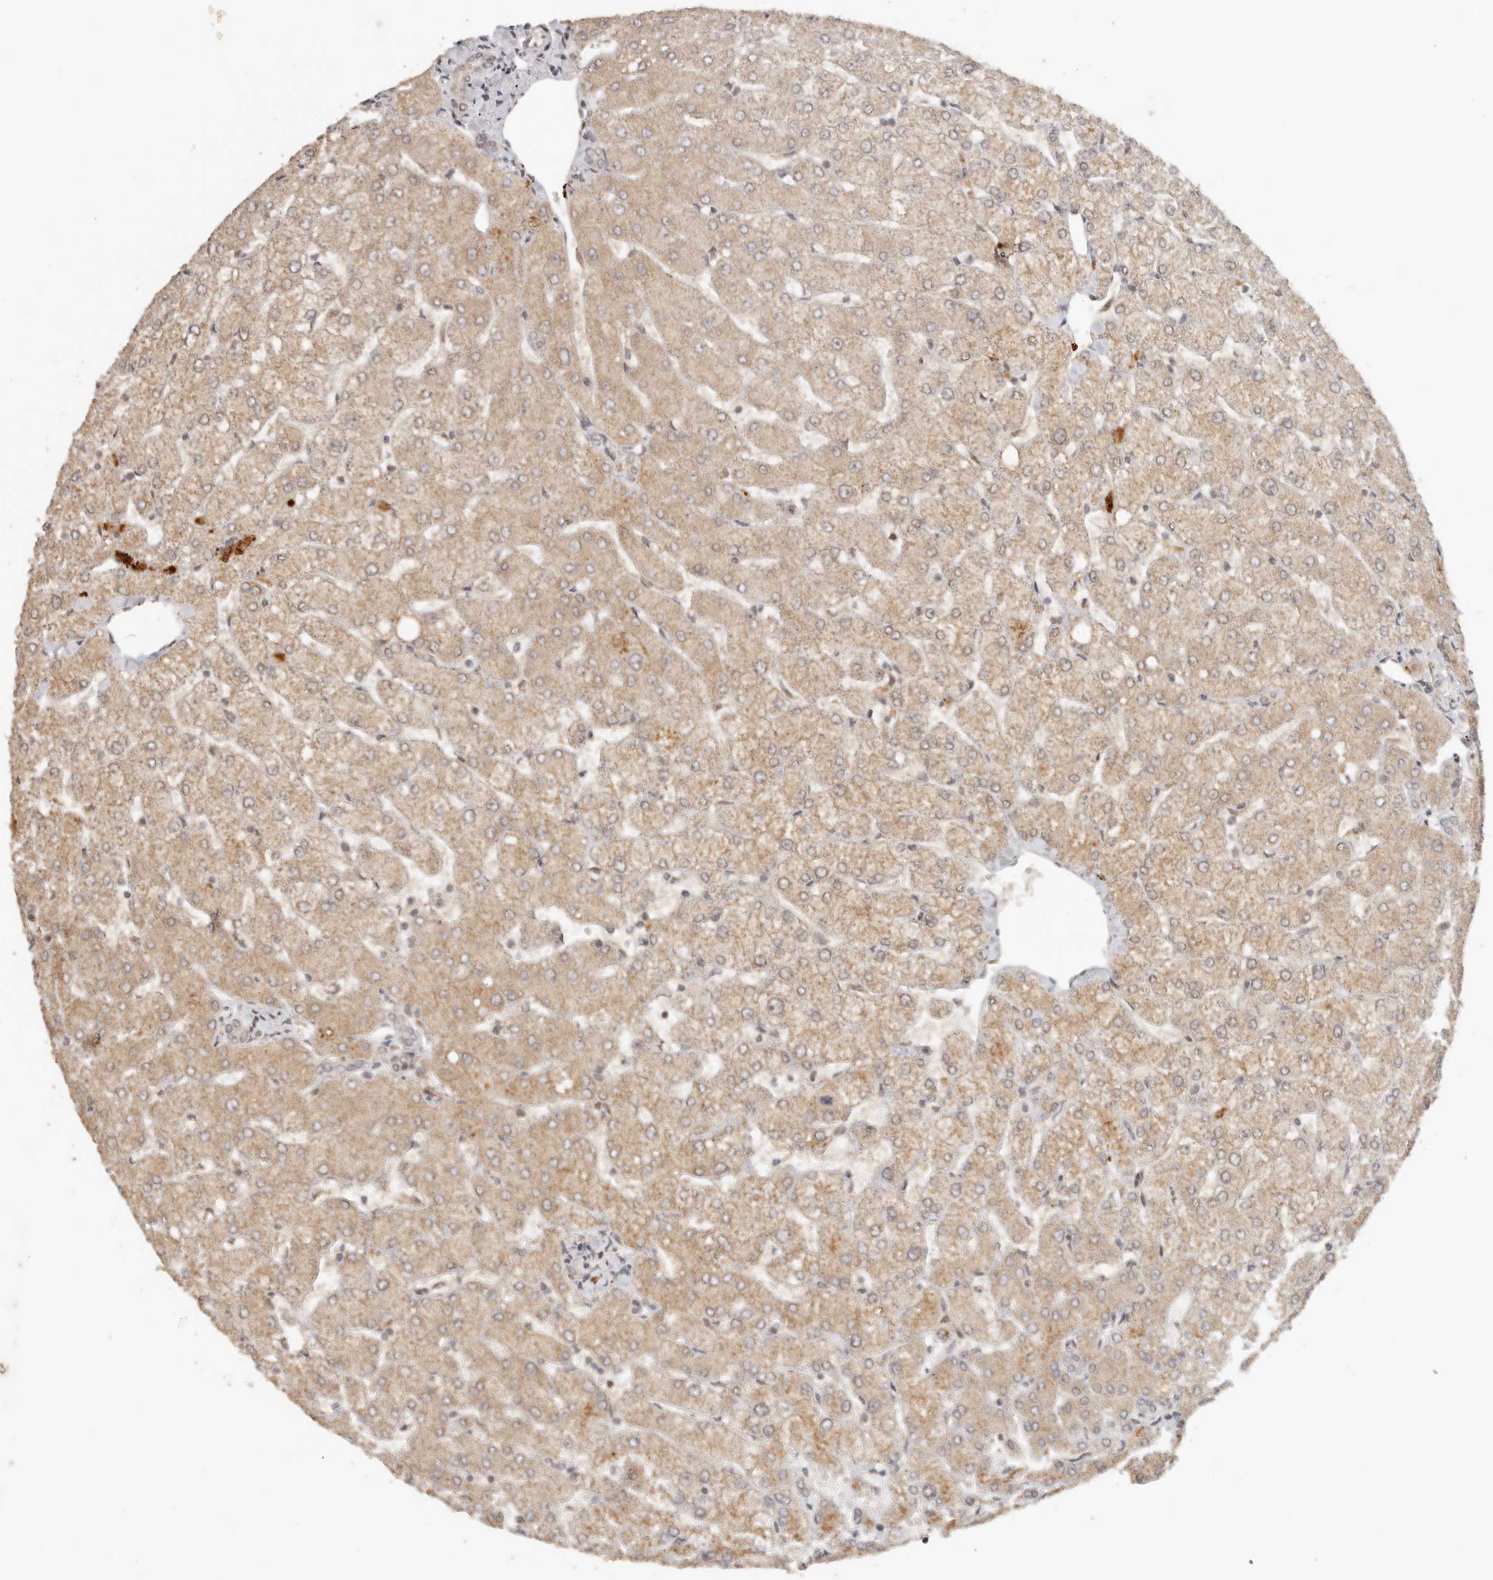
{"staining": {"intensity": "weak", "quantity": ">75%", "location": "cytoplasmic/membranous"}, "tissue": "liver", "cell_type": "Cholangiocytes", "image_type": "normal", "snomed": [{"axis": "morphology", "description": "Normal tissue, NOS"}, {"axis": "topography", "description": "Liver"}], "caption": "A high-resolution micrograph shows immunohistochemistry (IHC) staining of unremarkable liver, which reveals weak cytoplasmic/membranous expression in about >75% of cholangiocytes.", "gene": "SEC14L1", "patient": {"sex": "female", "age": 54}}